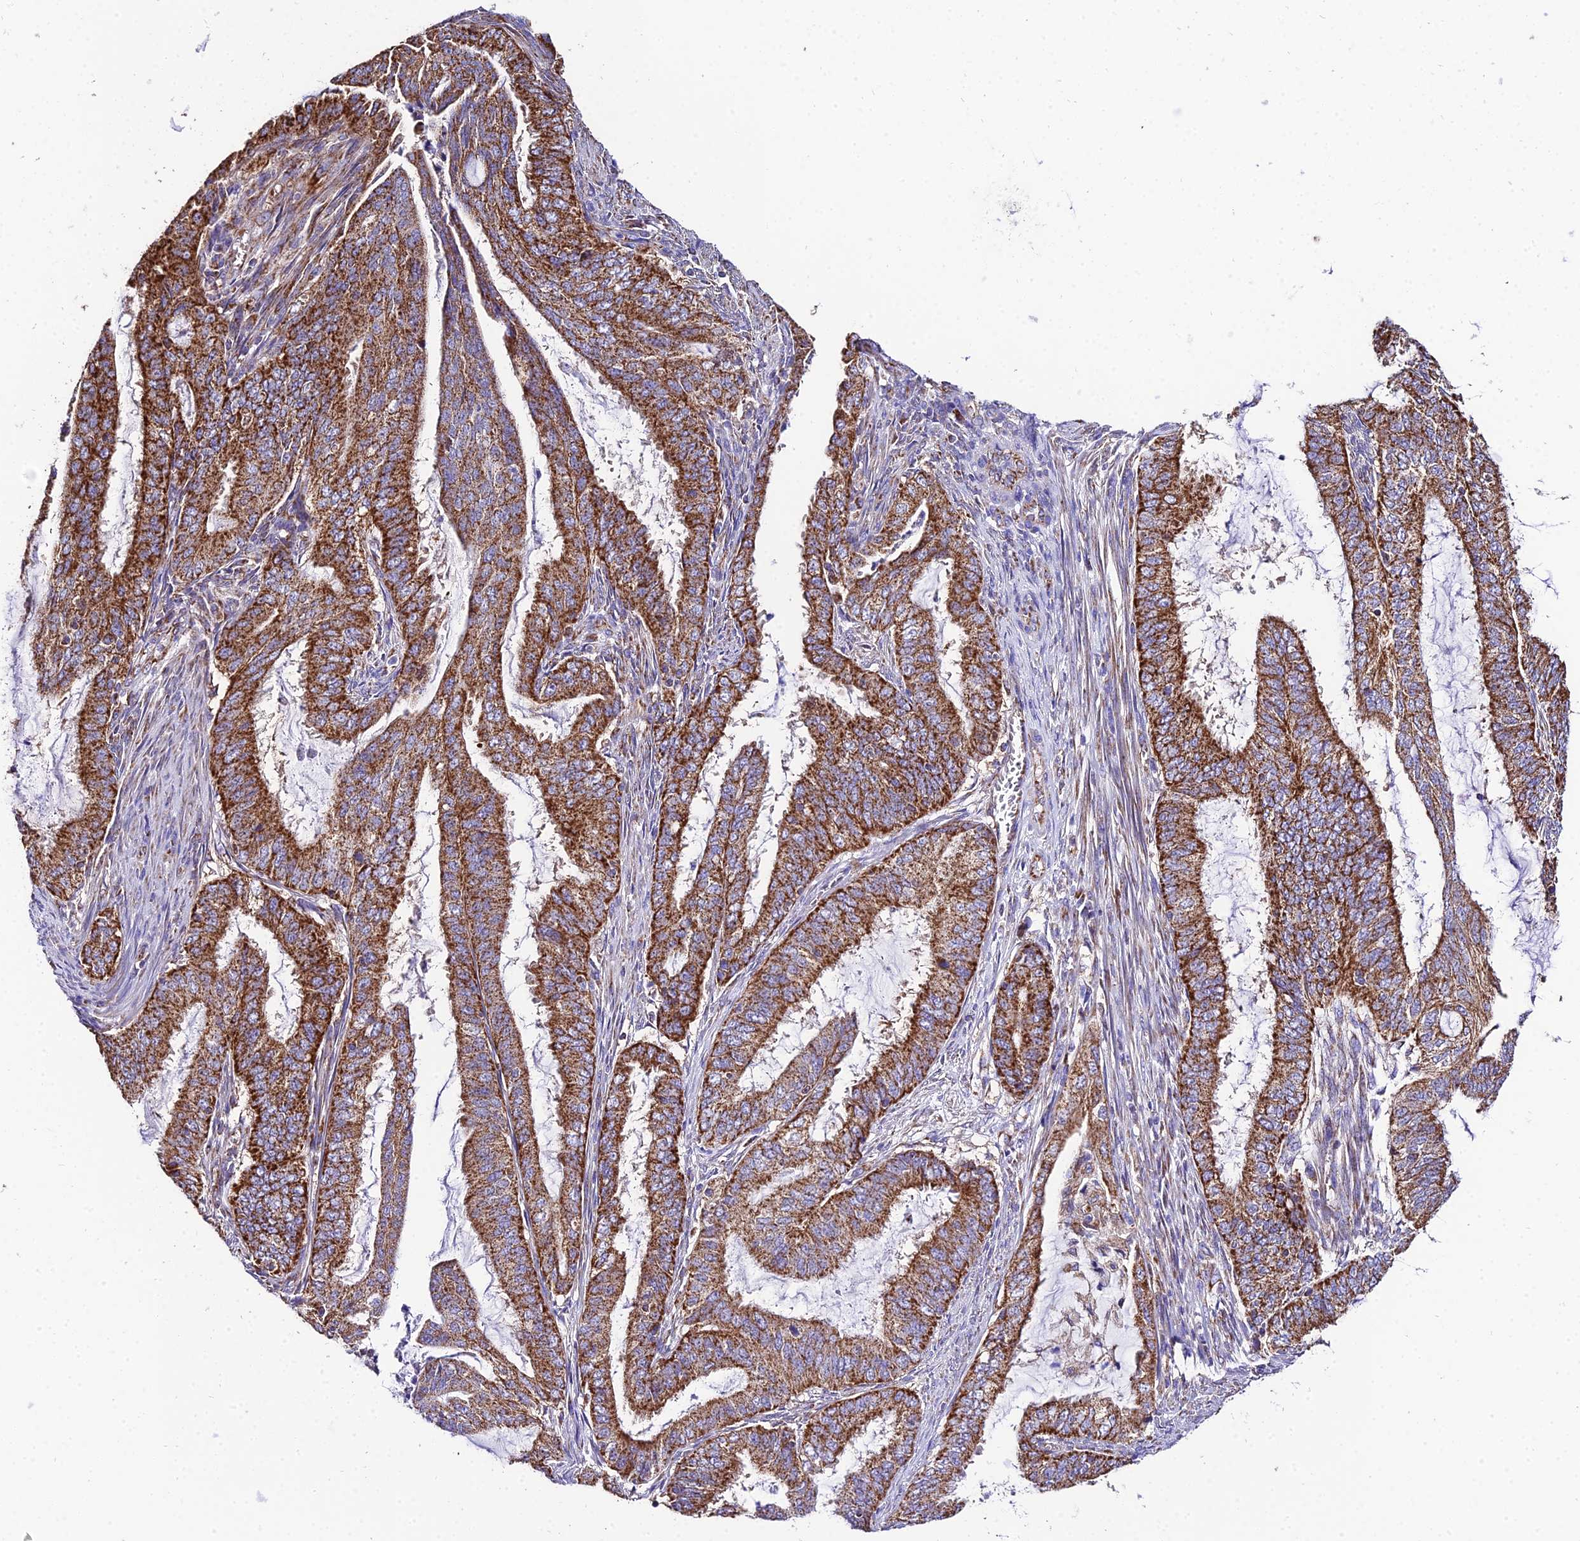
{"staining": {"intensity": "strong", "quantity": ">75%", "location": "cytoplasmic/membranous"}, "tissue": "endometrial cancer", "cell_type": "Tumor cells", "image_type": "cancer", "snomed": [{"axis": "morphology", "description": "Adenocarcinoma, NOS"}, {"axis": "topography", "description": "Endometrium"}], "caption": "Tumor cells show high levels of strong cytoplasmic/membranous positivity in about >75% of cells in human adenocarcinoma (endometrial).", "gene": "OCIAD1", "patient": {"sex": "female", "age": 51}}